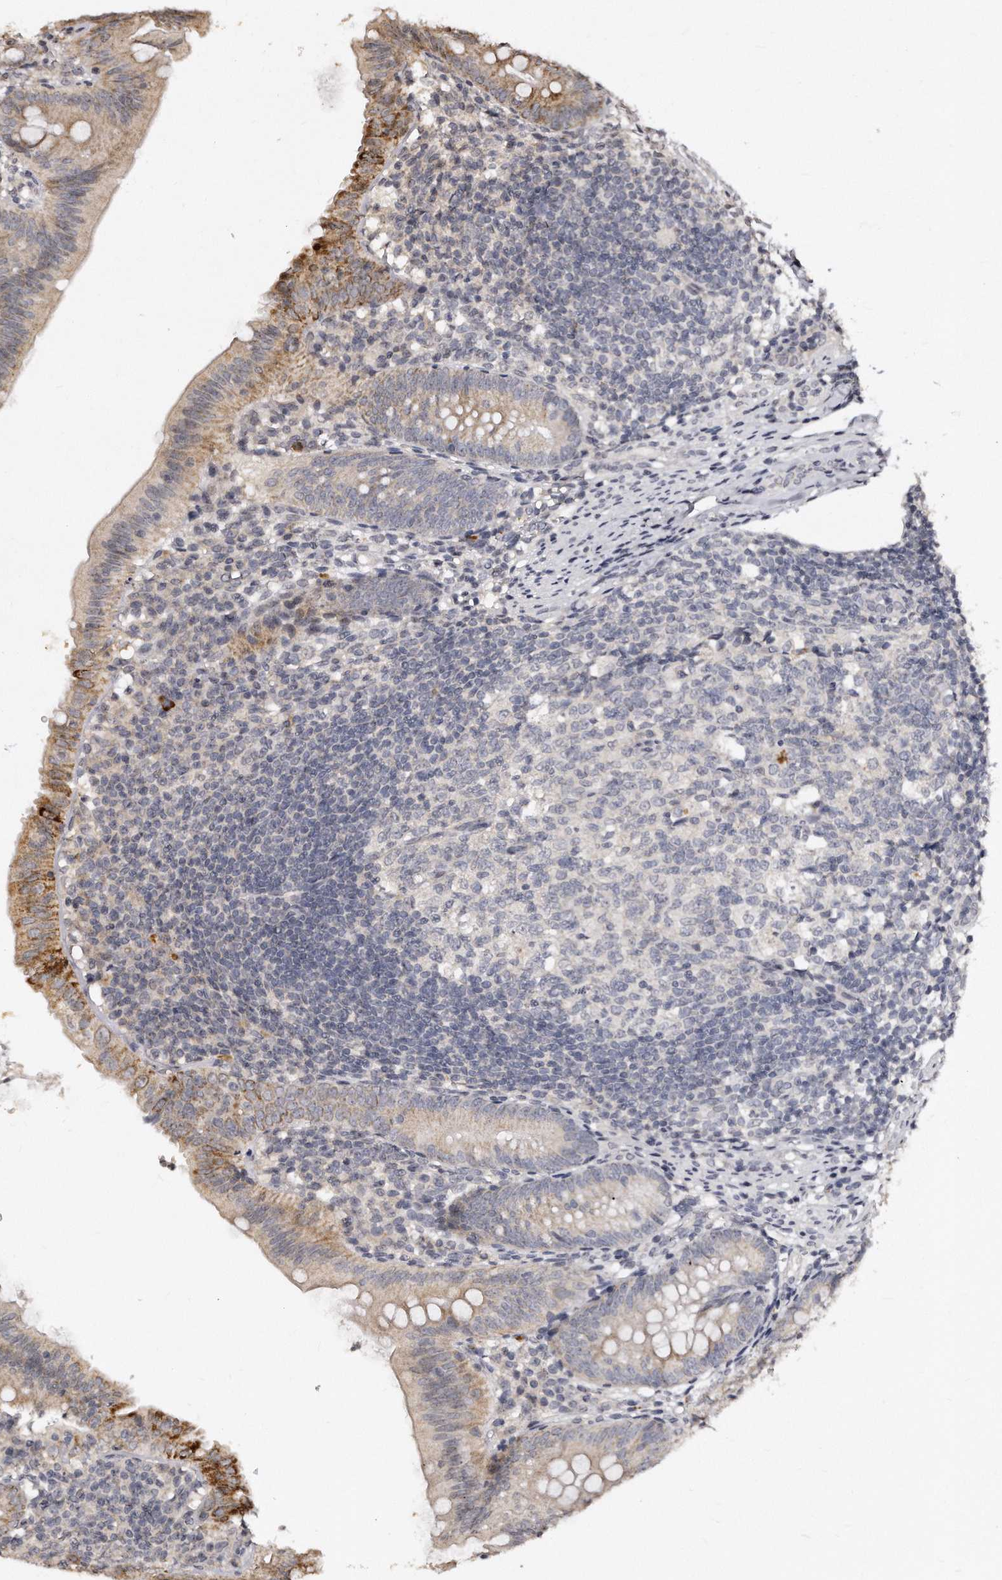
{"staining": {"intensity": "moderate", "quantity": "25%-75%", "location": "cytoplasmic/membranous"}, "tissue": "appendix", "cell_type": "Glandular cells", "image_type": "normal", "snomed": [{"axis": "morphology", "description": "Normal tissue, NOS"}, {"axis": "topography", "description": "Appendix"}], "caption": "Appendix stained with DAB (3,3'-diaminobenzidine) immunohistochemistry (IHC) displays medium levels of moderate cytoplasmic/membranous staining in approximately 25%-75% of glandular cells.", "gene": "TSHR", "patient": {"sex": "male", "age": 1}}